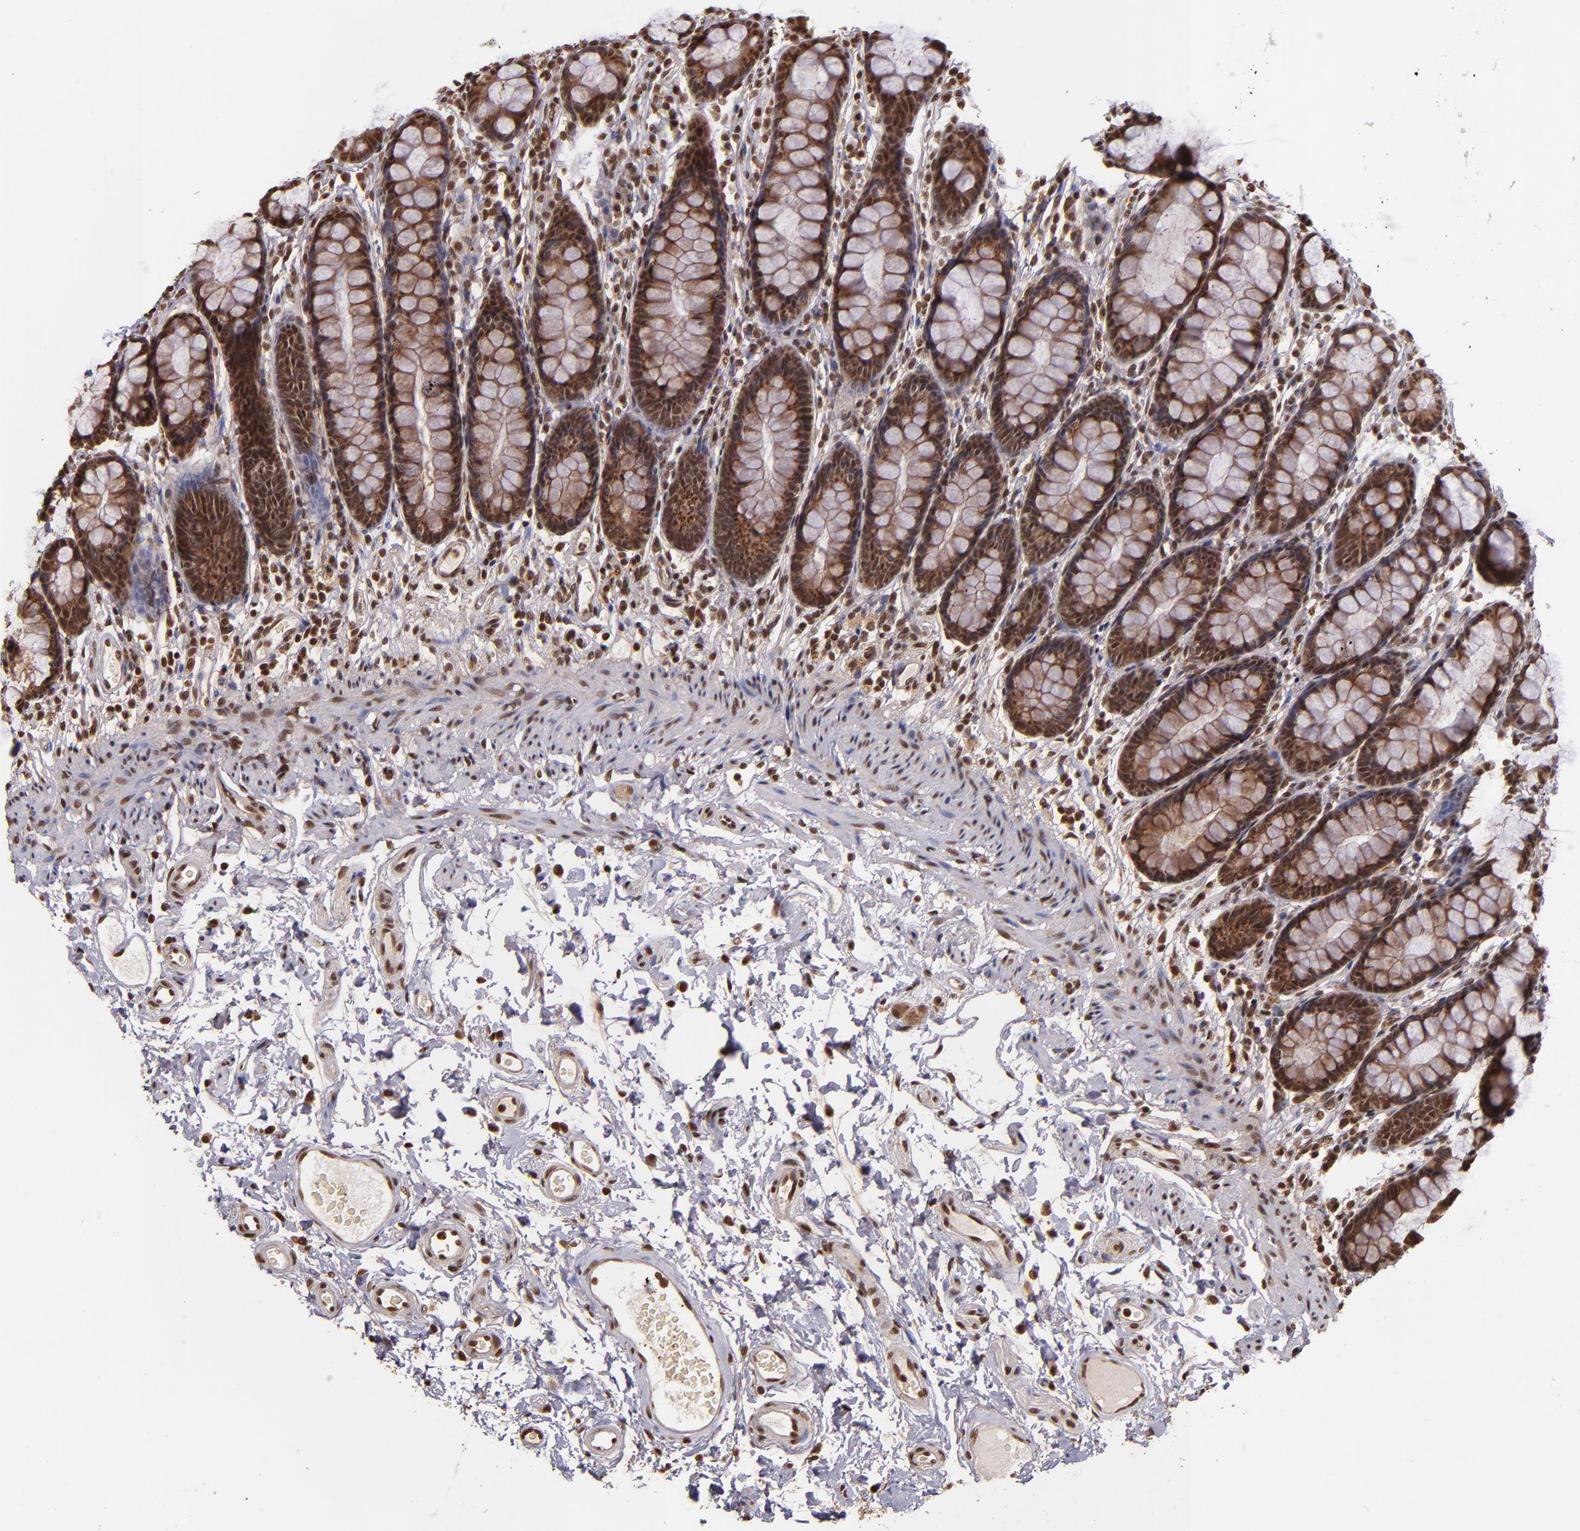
{"staining": {"intensity": "strong", "quantity": ">75%", "location": "cytoplasmic/membranous,nuclear"}, "tissue": "rectum", "cell_type": "Glandular cells", "image_type": "normal", "snomed": [{"axis": "morphology", "description": "Normal tissue, NOS"}, {"axis": "topography", "description": "Rectum"}], "caption": "About >75% of glandular cells in unremarkable rectum display strong cytoplasmic/membranous,nuclear protein expression as visualized by brown immunohistochemical staining.", "gene": "CUL3", "patient": {"sex": "male", "age": 92}}